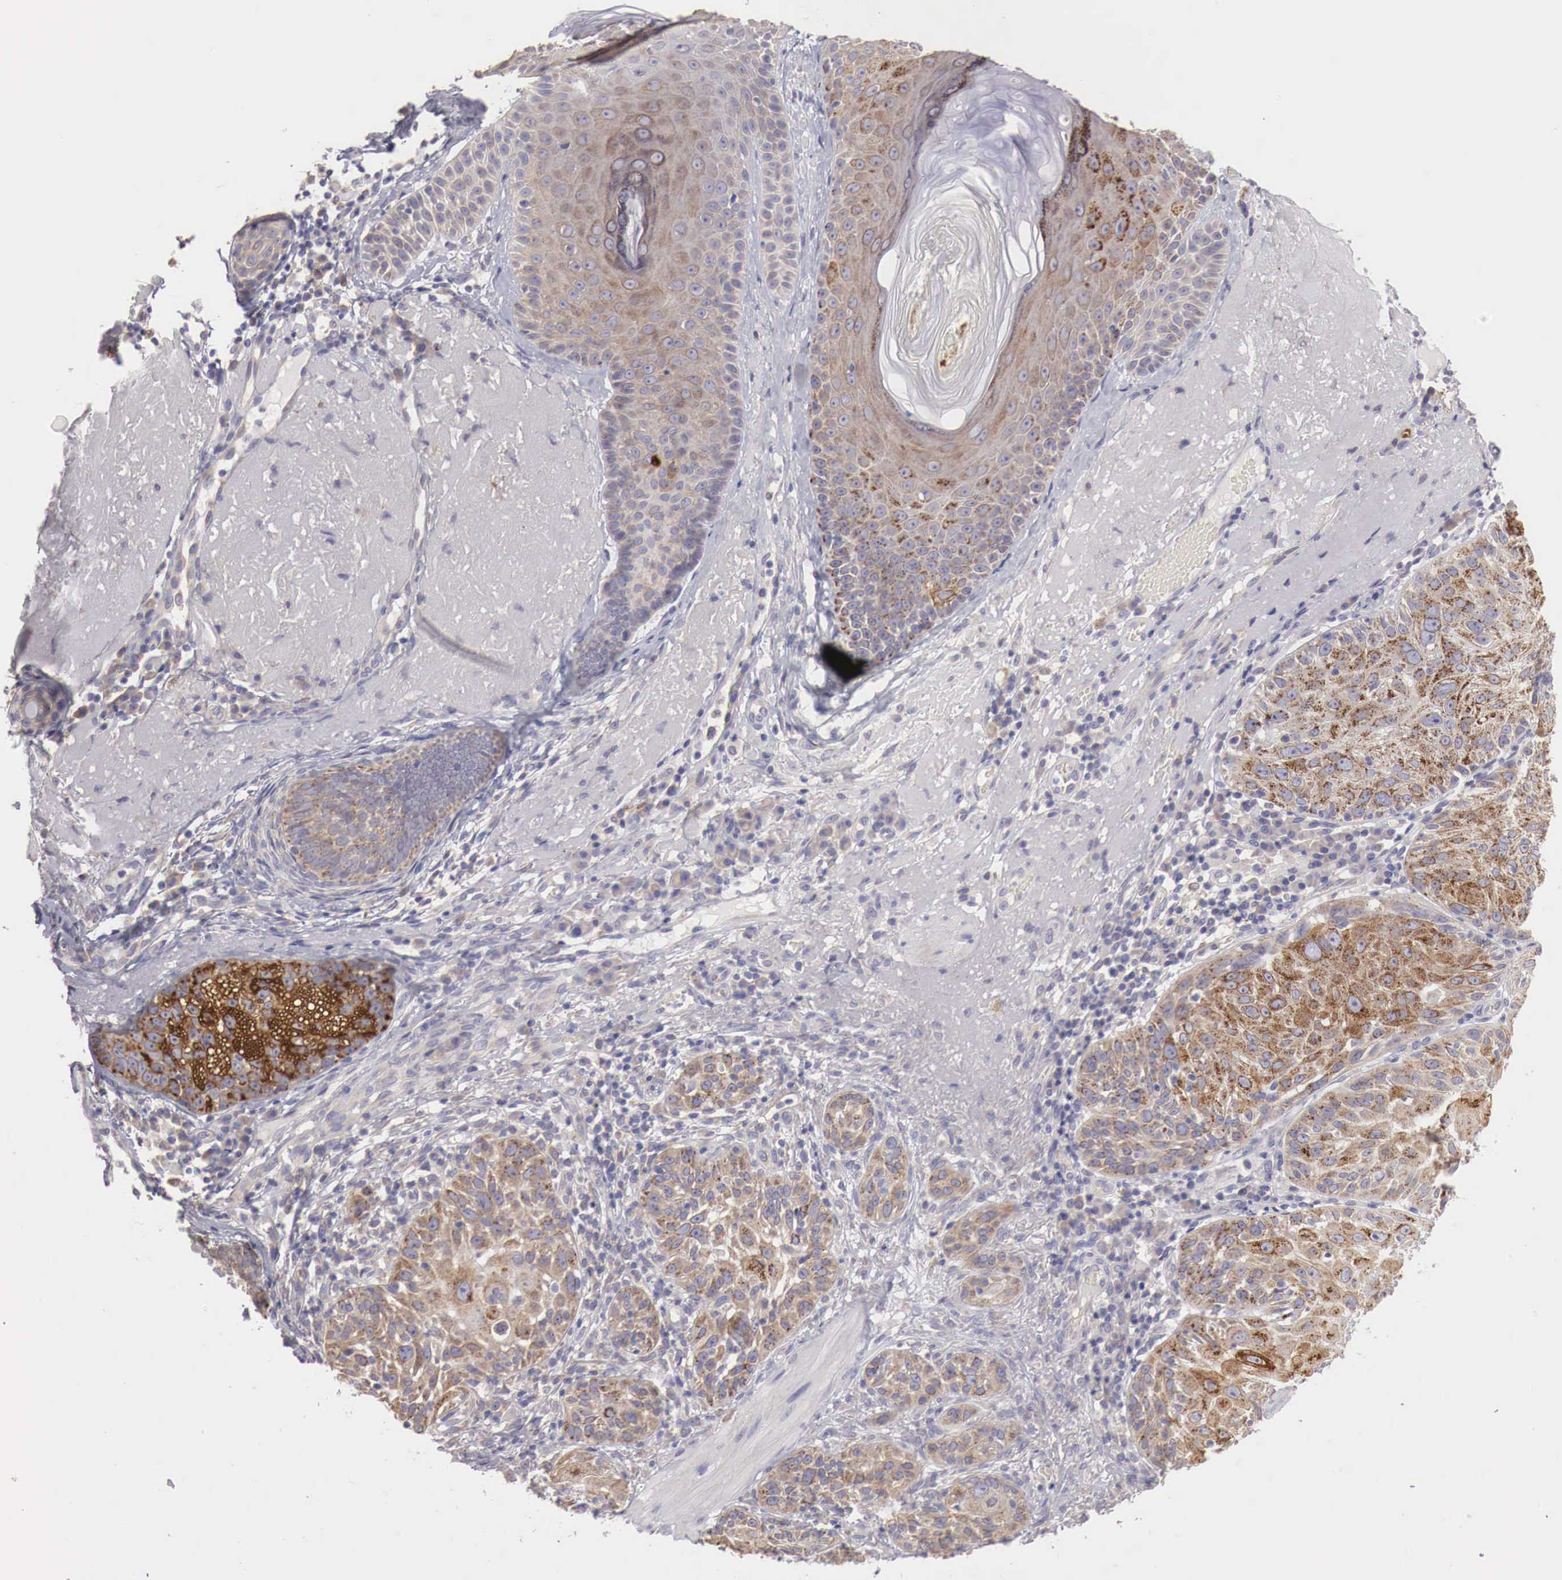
{"staining": {"intensity": "strong", "quantity": ">75%", "location": "cytoplasmic/membranous"}, "tissue": "skin cancer", "cell_type": "Tumor cells", "image_type": "cancer", "snomed": [{"axis": "morphology", "description": "Squamous cell carcinoma, NOS"}, {"axis": "topography", "description": "Skin"}], "caption": "There is high levels of strong cytoplasmic/membranous positivity in tumor cells of skin squamous cell carcinoma, as demonstrated by immunohistochemical staining (brown color).", "gene": "NSDHL", "patient": {"sex": "female", "age": 89}}